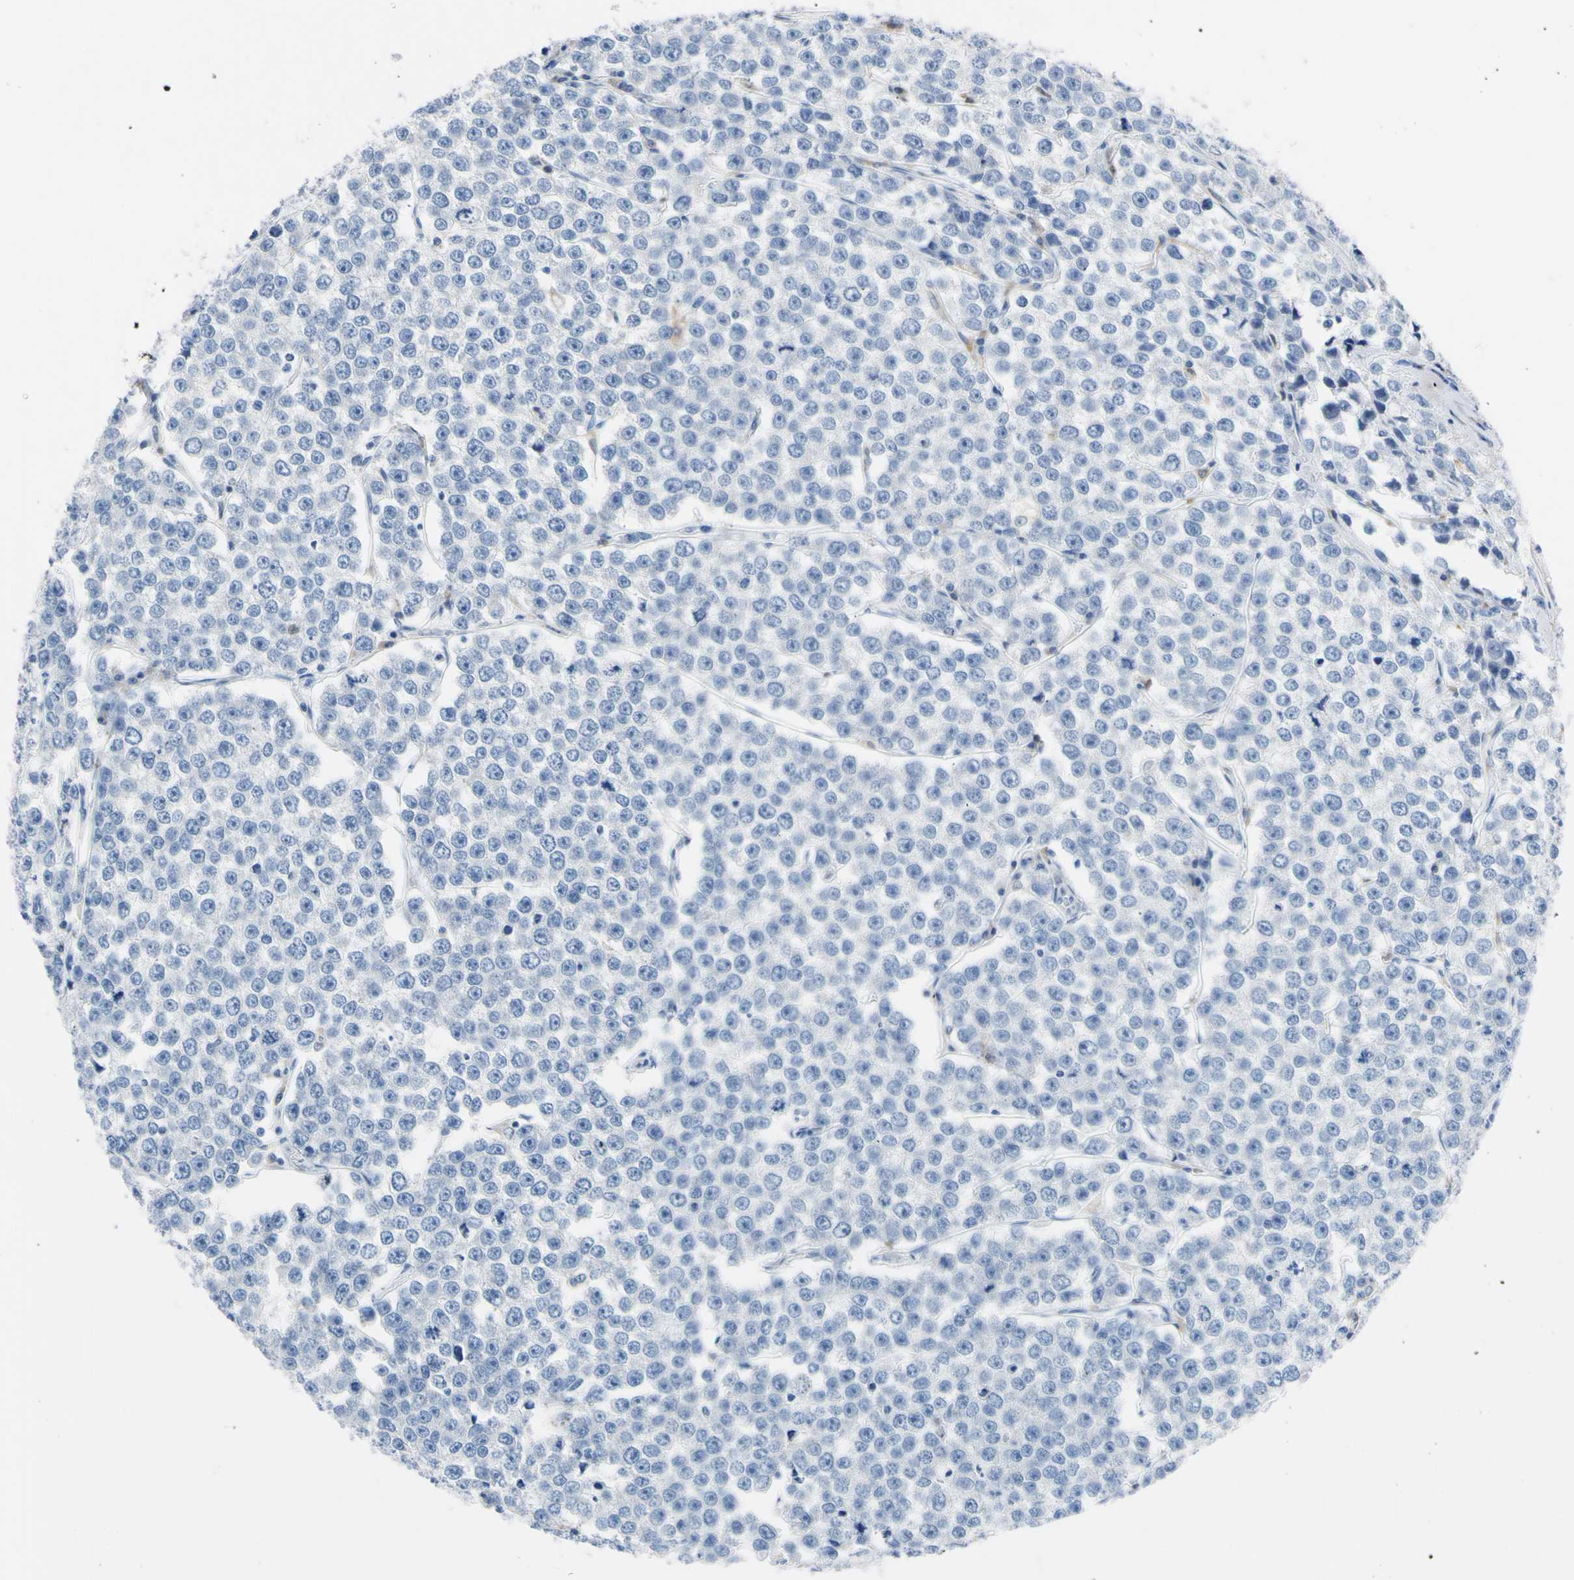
{"staining": {"intensity": "negative", "quantity": "none", "location": "none"}, "tissue": "testis cancer", "cell_type": "Tumor cells", "image_type": "cancer", "snomed": [{"axis": "morphology", "description": "Seminoma, NOS"}, {"axis": "morphology", "description": "Carcinoma, Embryonal, NOS"}, {"axis": "topography", "description": "Testis"}], "caption": "This is a histopathology image of immunohistochemistry staining of testis cancer (seminoma), which shows no expression in tumor cells.", "gene": "NCF4", "patient": {"sex": "male", "age": 52}}